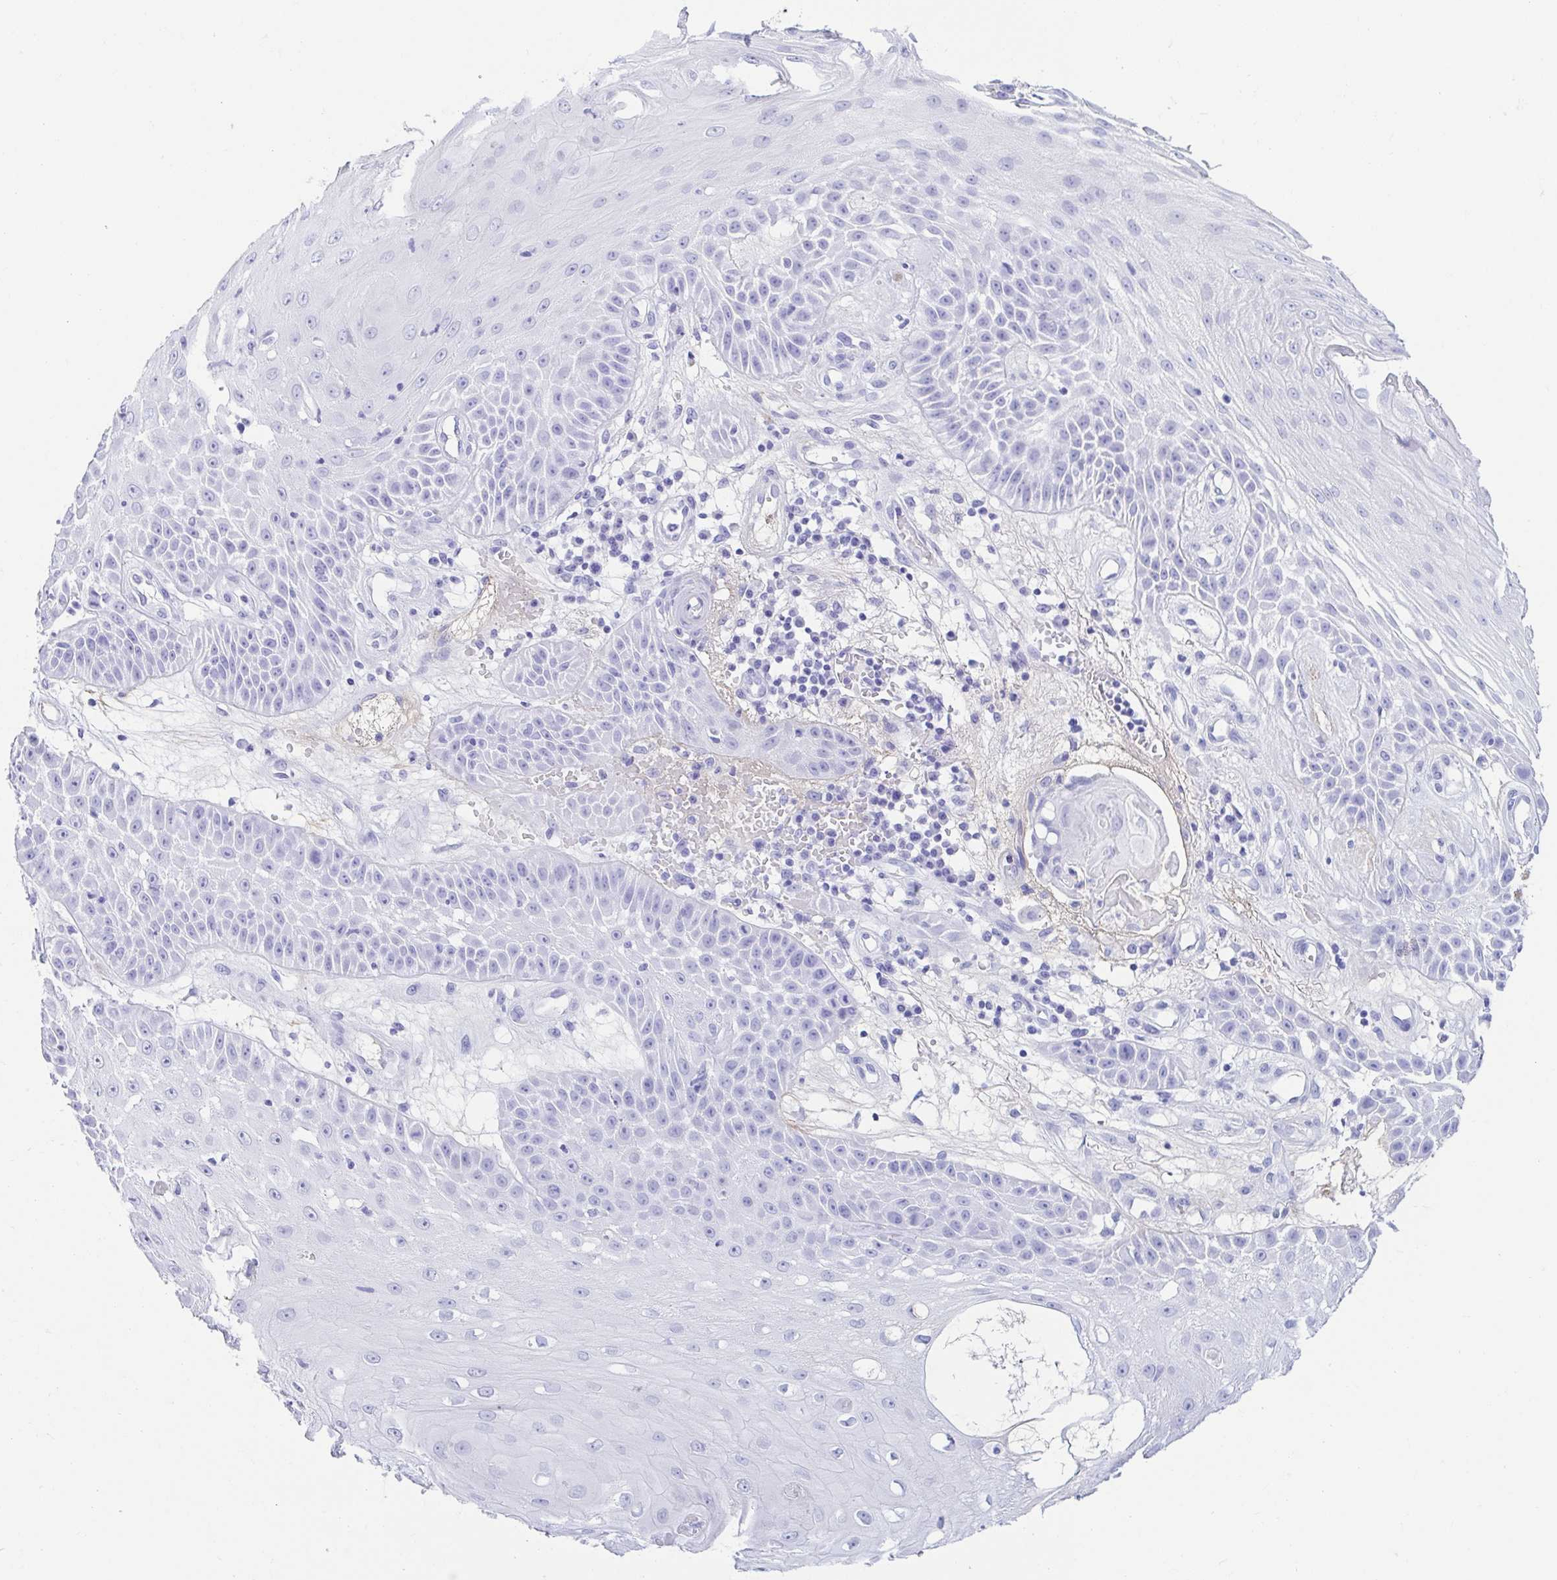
{"staining": {"intensity": "negative", "quantity": "none", "location": "none"}, "tissue": "skin cancer", "cell_type": "Tumor cells", "image_type": "cancer", "snomed": [{"axis": "morphology", "description": "Squamous cell carcinoma, NOS"}, {"axis": "topography", "description": "Skin"}], "caption": "The image demonstrates no staining of tumor cells in skin squamous cell carcinoma.", "gene": "GKN1", "patient": {"sex": "male", "age": 70}}